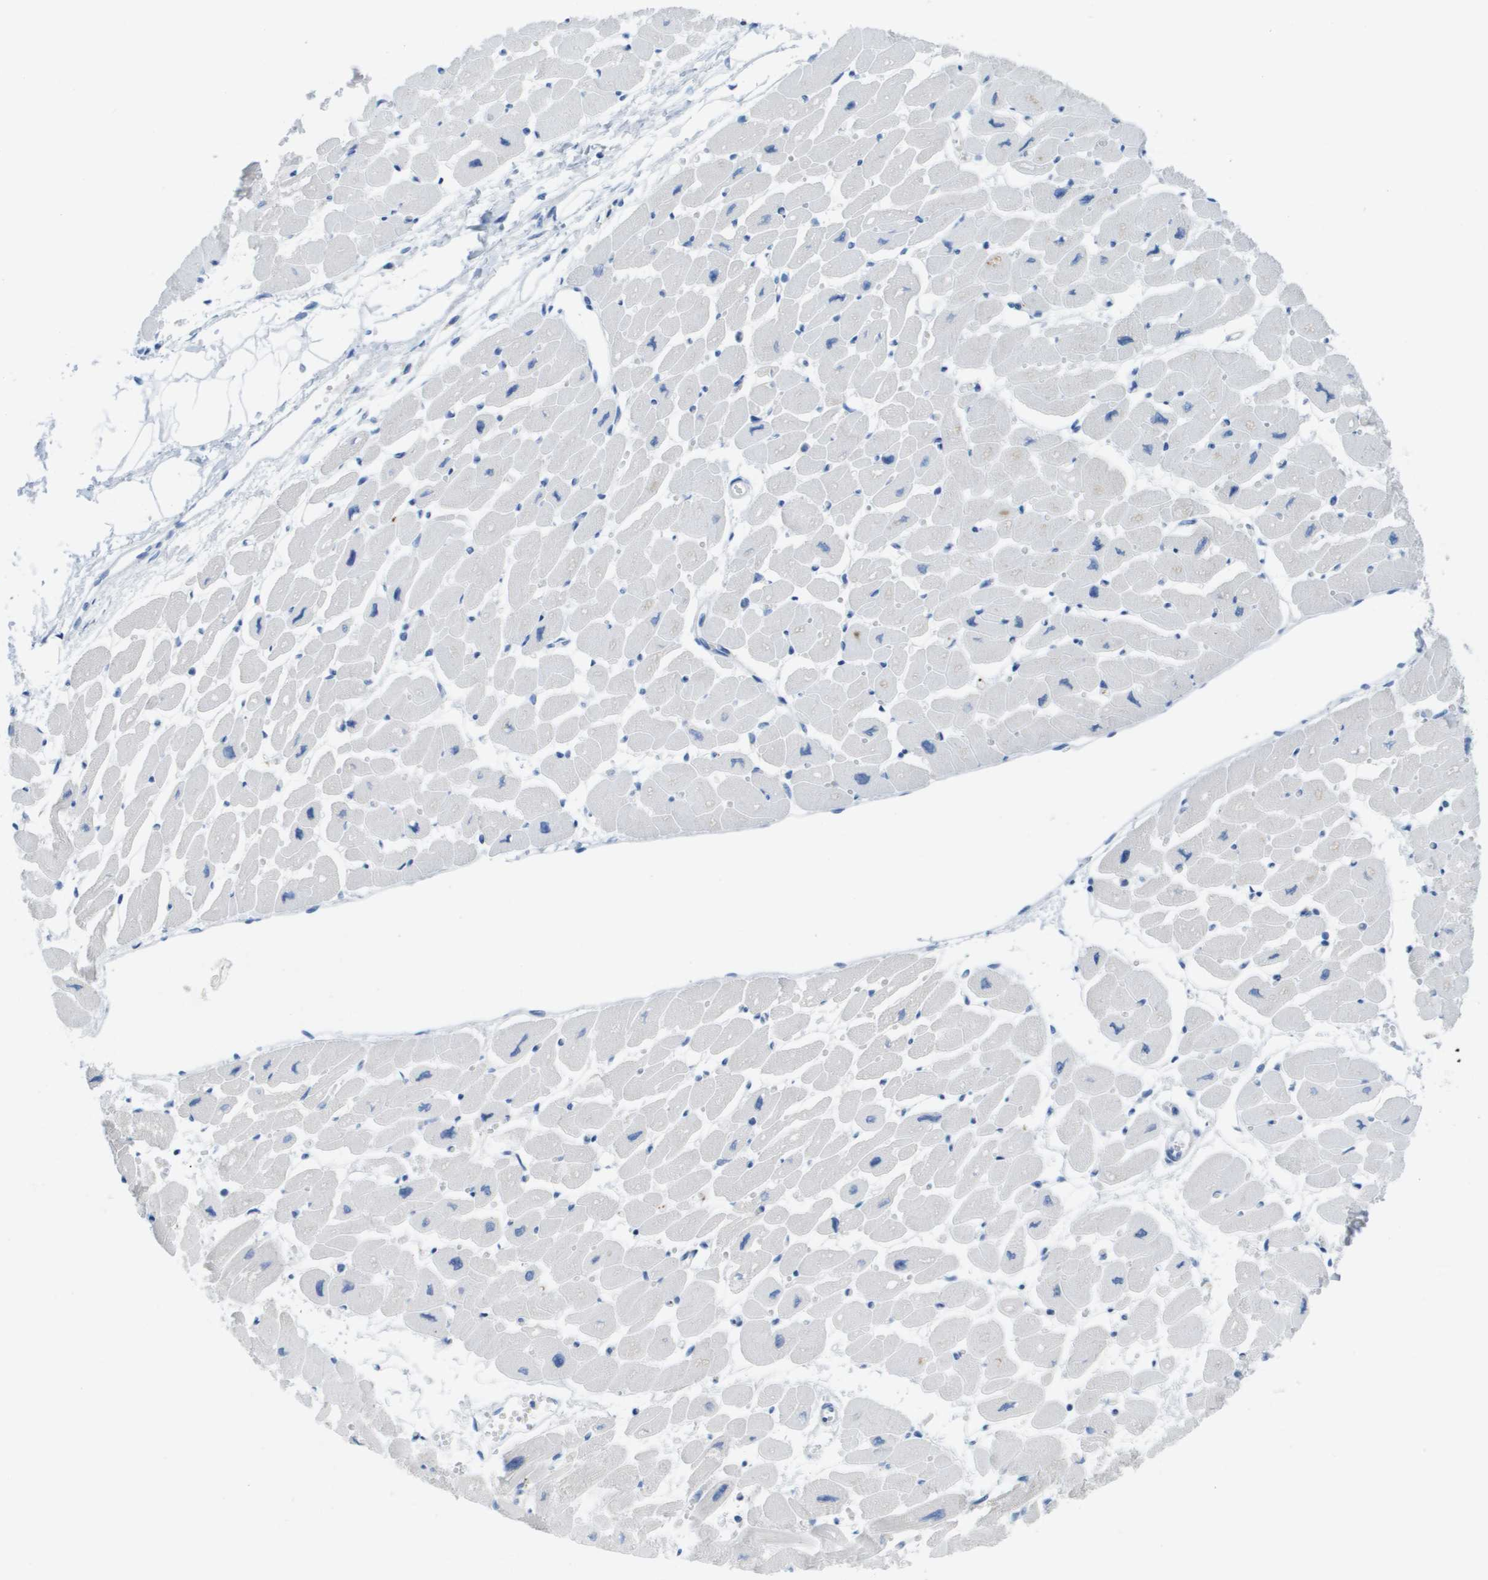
{"staining": {"intensity": "negative", "quantity": "none", "location": "none"}, "tissue": "heart muscle", "cell_type": "Cardiomyocytes", "image_type": "normal", "snomed": [{"axis": "morphology", "description": "Normal tissue, NOS"}, {"axis": "topography", "description": "Heart"}], "caption": "Cardiomyocytes show no significant positivity in unremarkable heart muscle. Nuclei are stained in blue.", "gene": "GPR18", "patient": {"sex": "female", "age": 54}}